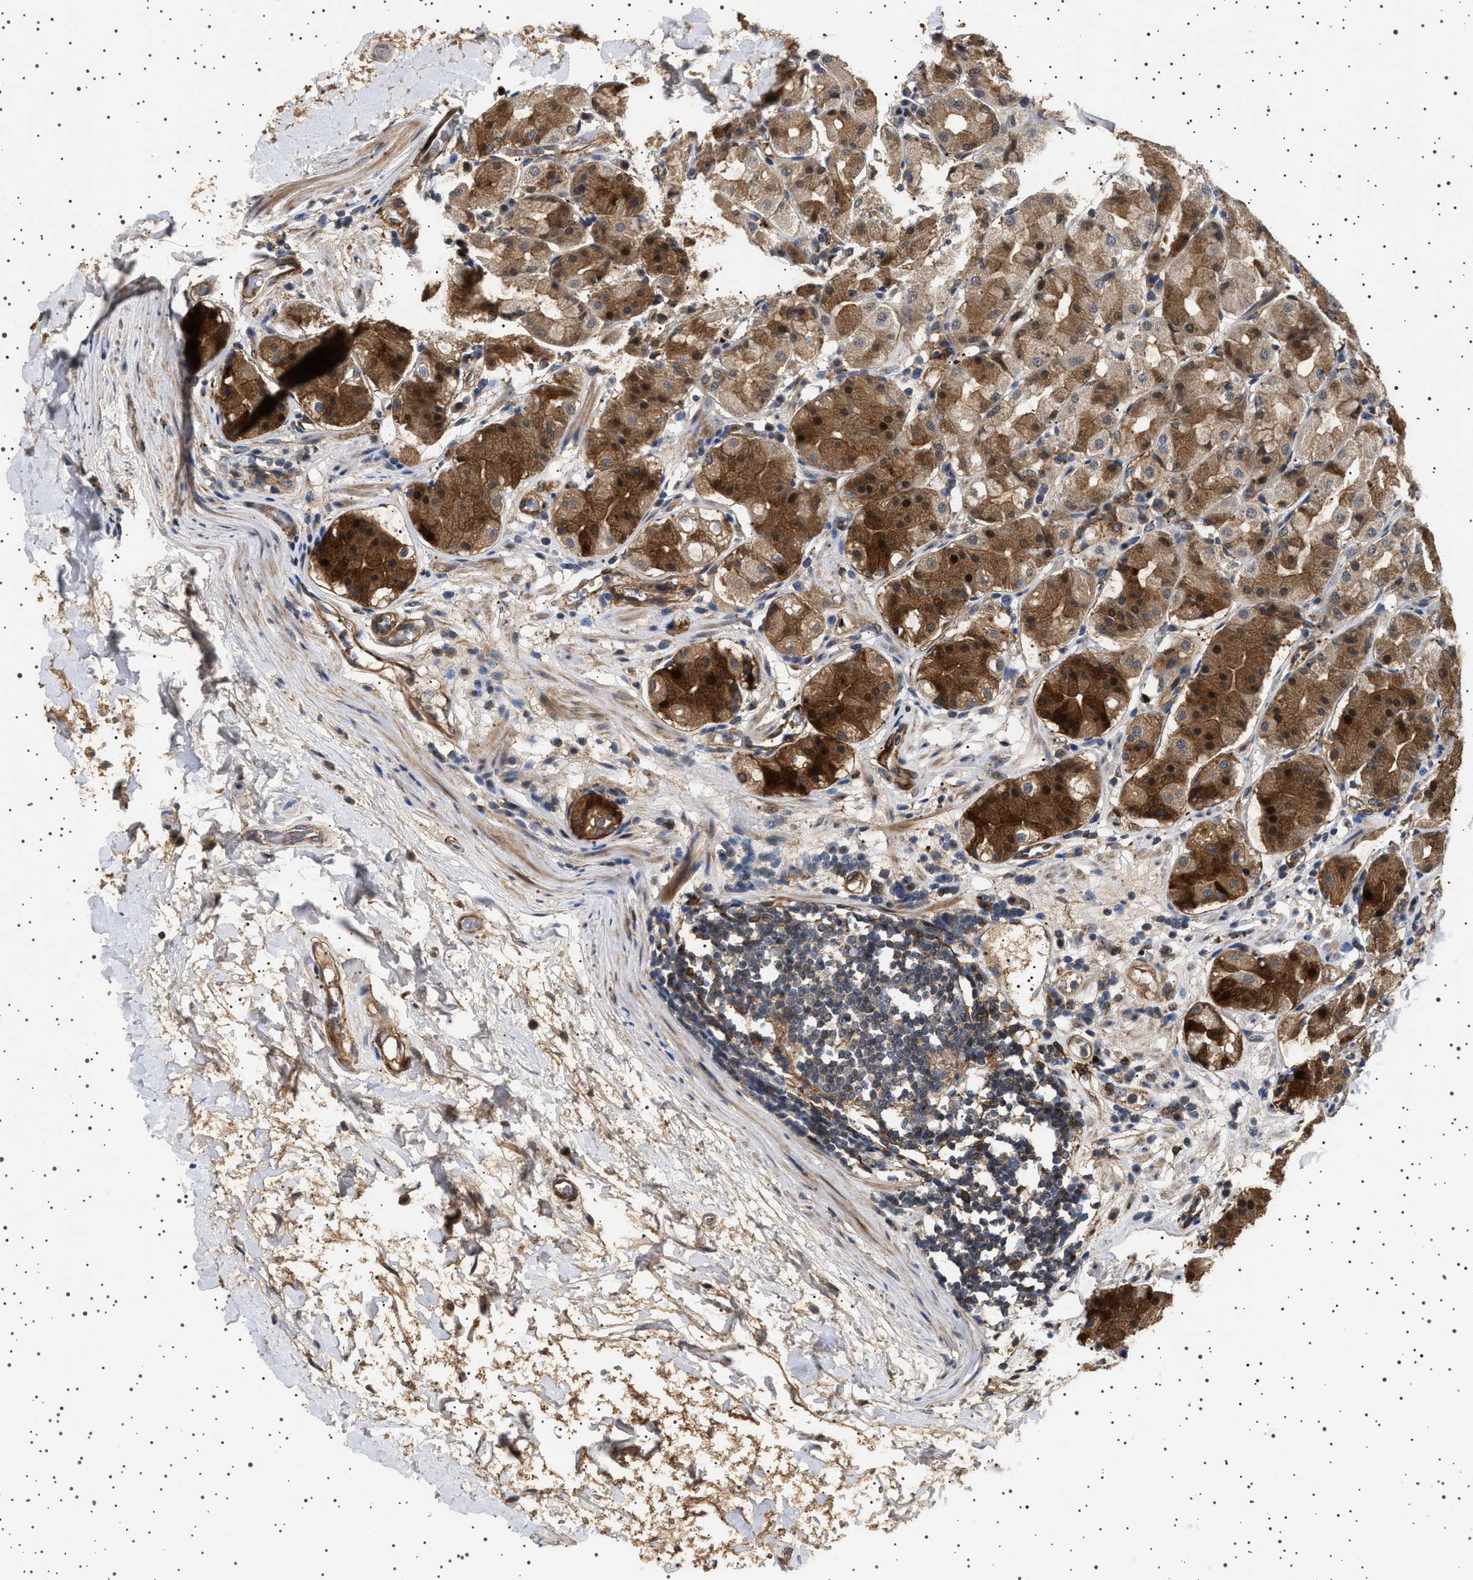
{"staining": {"intensity": "moderate", "quantity": ">75%", "location": "cytoplasmic/membranous"}, "tissue": "stomach", "cell_type": "Glandular cells", "image_type": "normal", "snomed": [{"axis": "morphology", "description": "Normal tissue, NOS"}, {"axis": "topography", "description": "Stomach"}, {"axis": "topography", "description": "Stomach, lower"}], "caption": "This image demonstrates unremarkable stomach stained with immunohistochemistry (IHC) to label a protein in brown. The cytoplasmic/membranous of glandular cells show moderate positivity for the protein. Nuclei are counter-stained blue.", "gene": "GUCY1B1", "patient": {"sex": "female", "age": 56}}